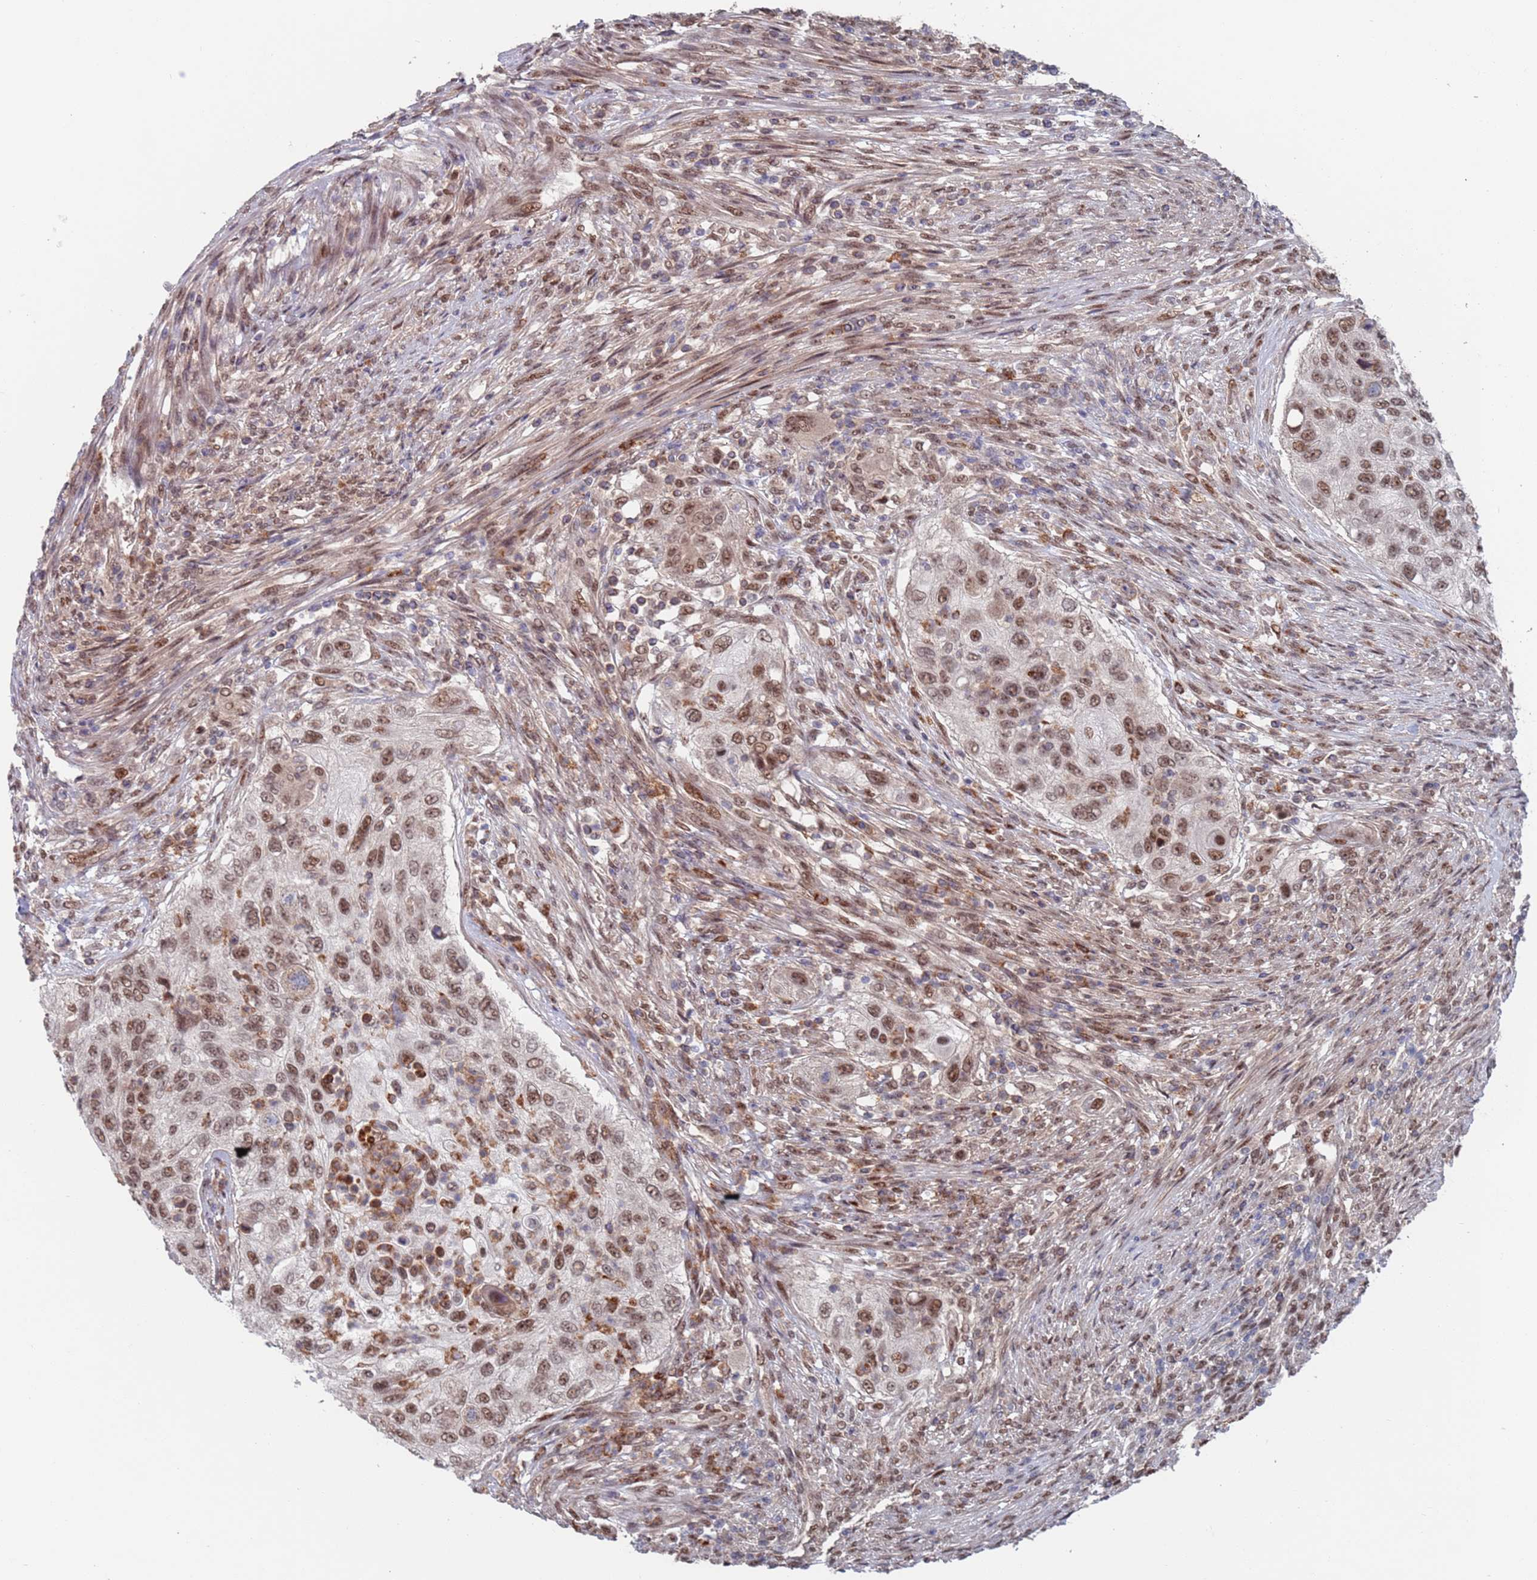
{"staining": {"intensity": "moderate", "quantity": ">75%", "location": "nuclear"}, "tissue": "urothelial cancer", "cell_type": "Tumor cells", "image_type": "cancer", "snomed": [{"axis": "morphology", "description": "Urothelial carcinoma, High grade"}, {"axis": "topography", "description": "Urinary bladder"}], "caption": "This is an image of immunohistochemistry (IHC) staining of high-grade urothelial carcinoma, which shows moderate positivity in the nuclear of tumor cells.", "gene": "RPP25", "patient": {"sex": "female", "age": 60}}